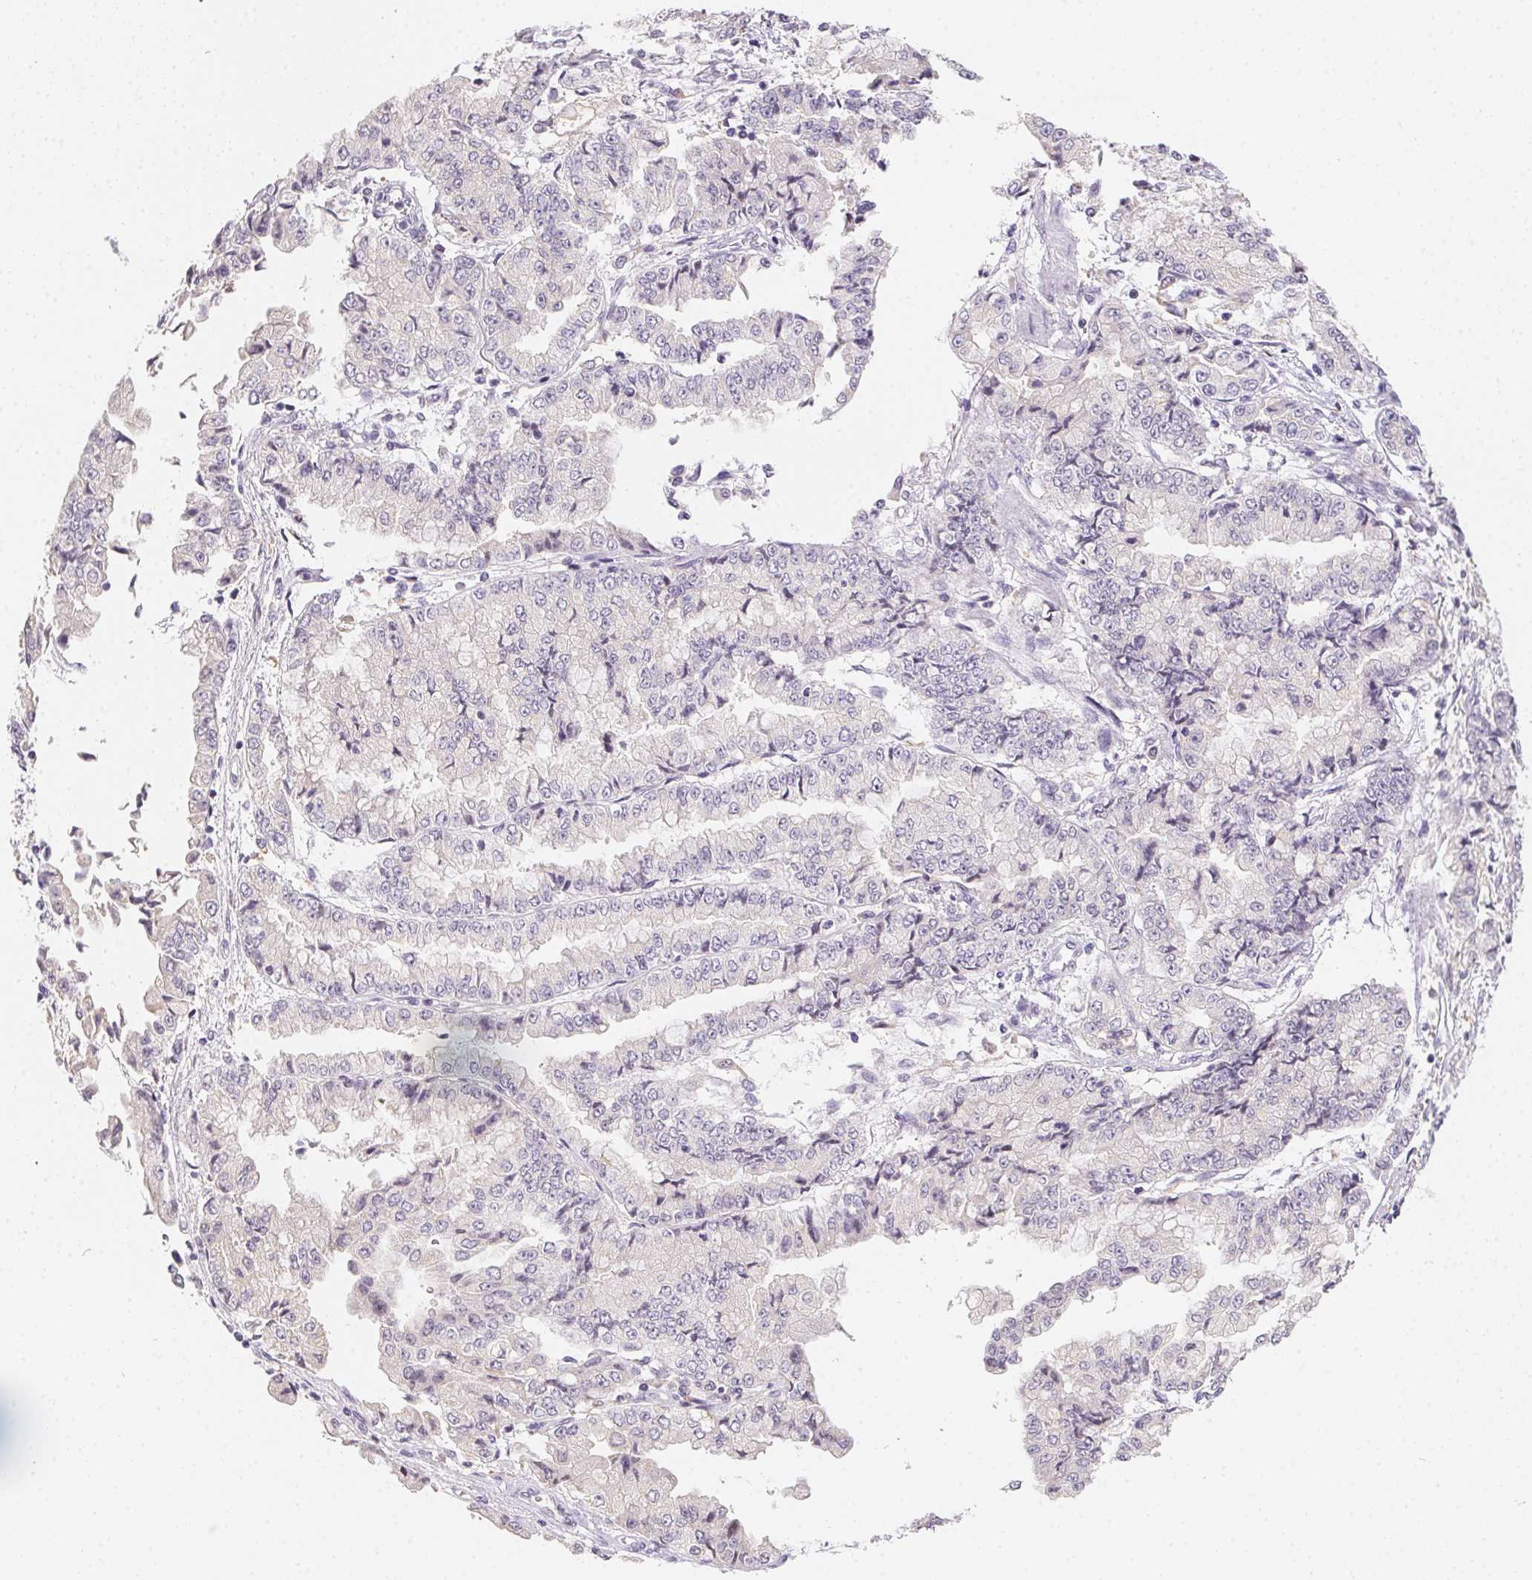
{"staining": {"intensity": "negative", "quantity": "none", "location": "none"}, "tissue": "stomach cancer", "cell_type": "Tumor cells", "image_type": "cancer", "snomed": [{"axis": "morphology", "description": "Adenocarcinoma, NOS"}, {"axis": "topography", "description": "Stomach, upper"}], "caption": "Tumor cells show no significant staining in adenocarcinoma (stomach). (Stains: DAB (3,3'-diaminobenzidine) immunohistochemistry with hematoxylin counter stain, Microscopy: brightfield microscopy at high magnification).", "gene": "SLC6A18", "patient": {"sex": "female", "age": 74}}